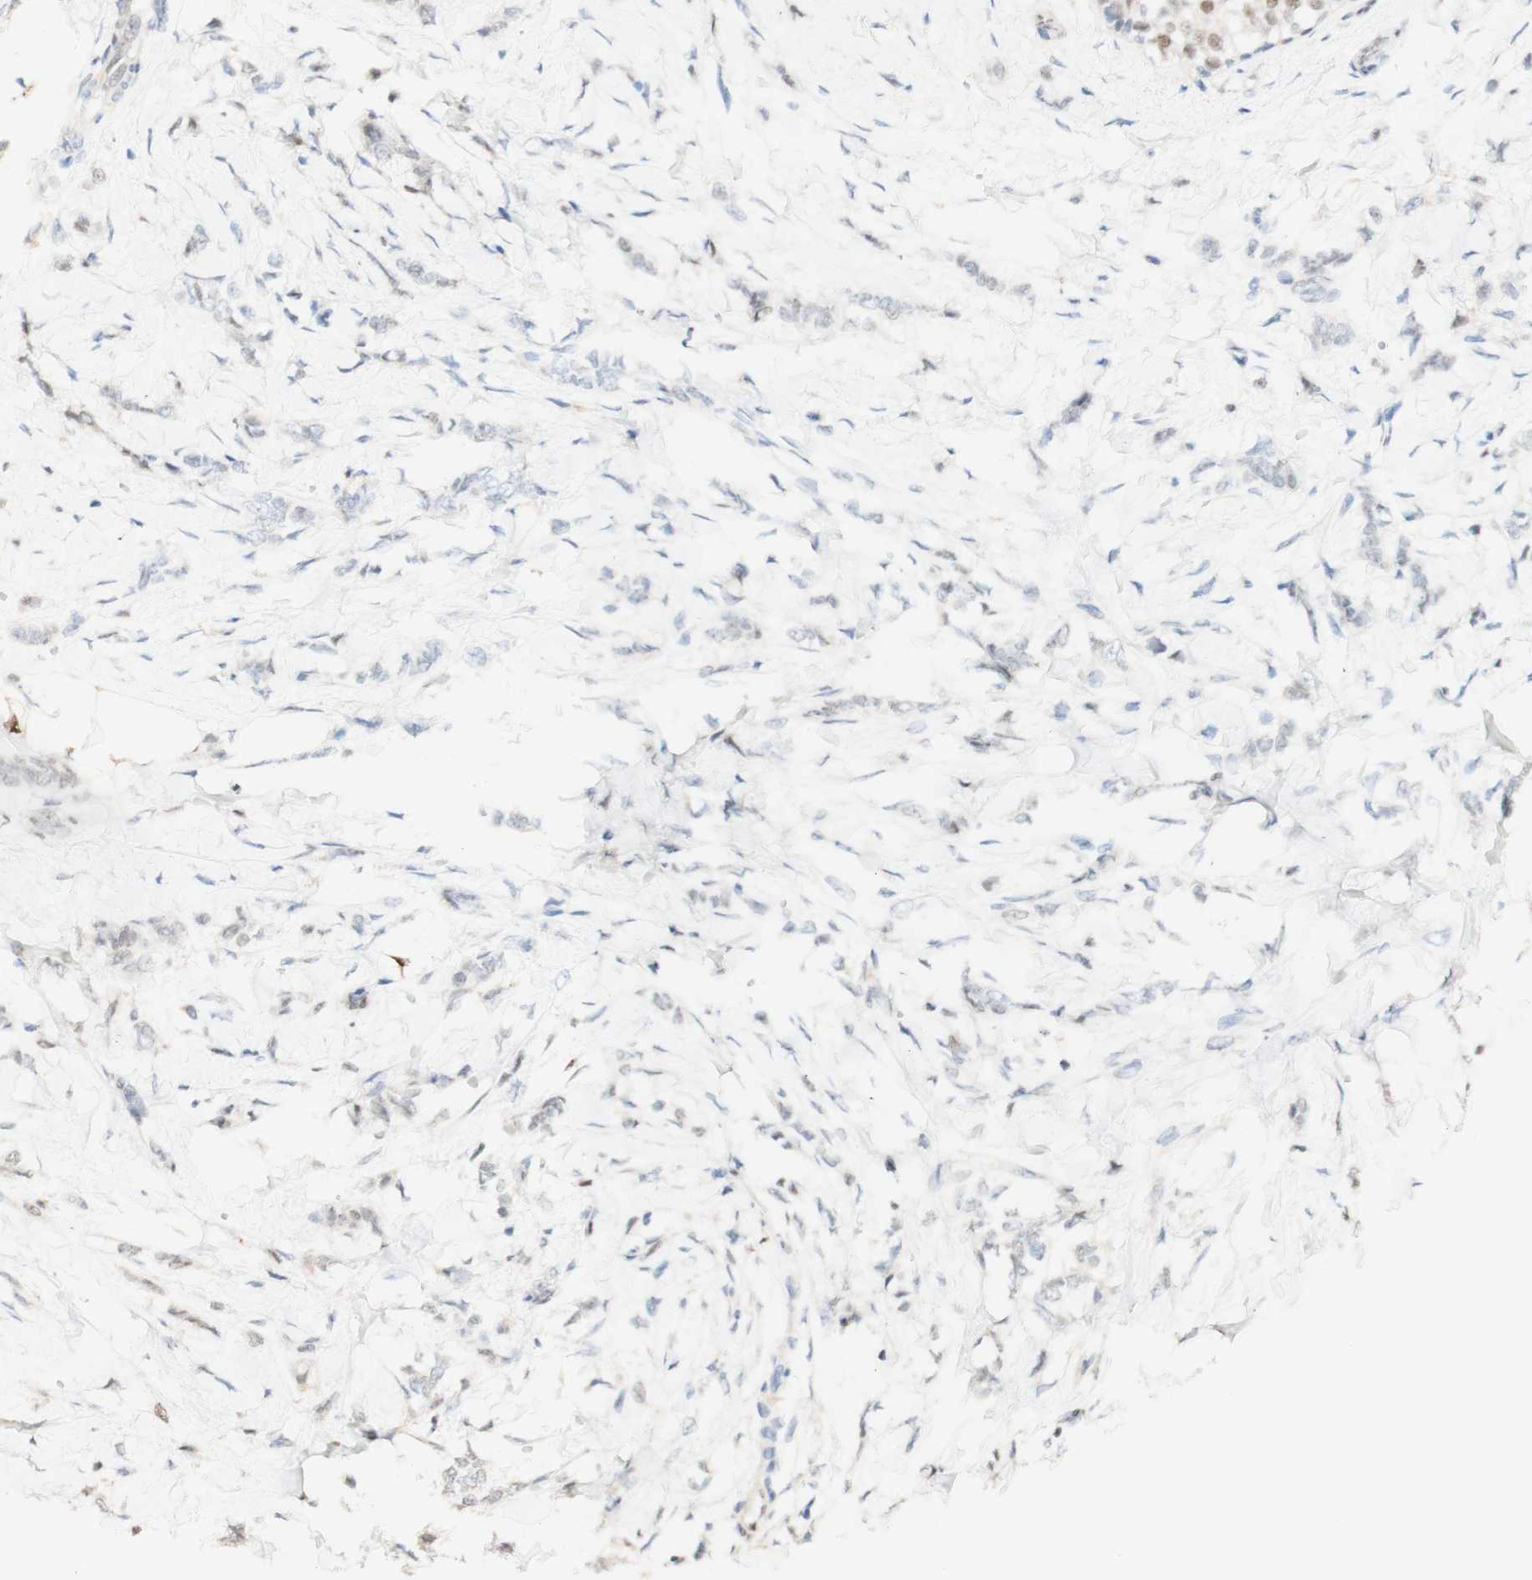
{"staining": {"intensity": "negative", "quantity": "none", "location": "none"}, "tissue": "breast cancer", "cell_type": "Tumor cells", "image_type": "cancer", "snomed": [{"axis": "morphology", "description": "Lobular carcinoma, in situ"}, {"axis": "morphology", "description": "Lobular carcinoma"}, {"axis": "topography", "description": "Breast"}], "caption": "This is an immunohistochemistry histopathology image of breast cancer (lobular carcinoma in situ). There is no positivity in tumor cells.", "gene": "MAP3K4", "patient": {"sex": "female", "age": 41}}